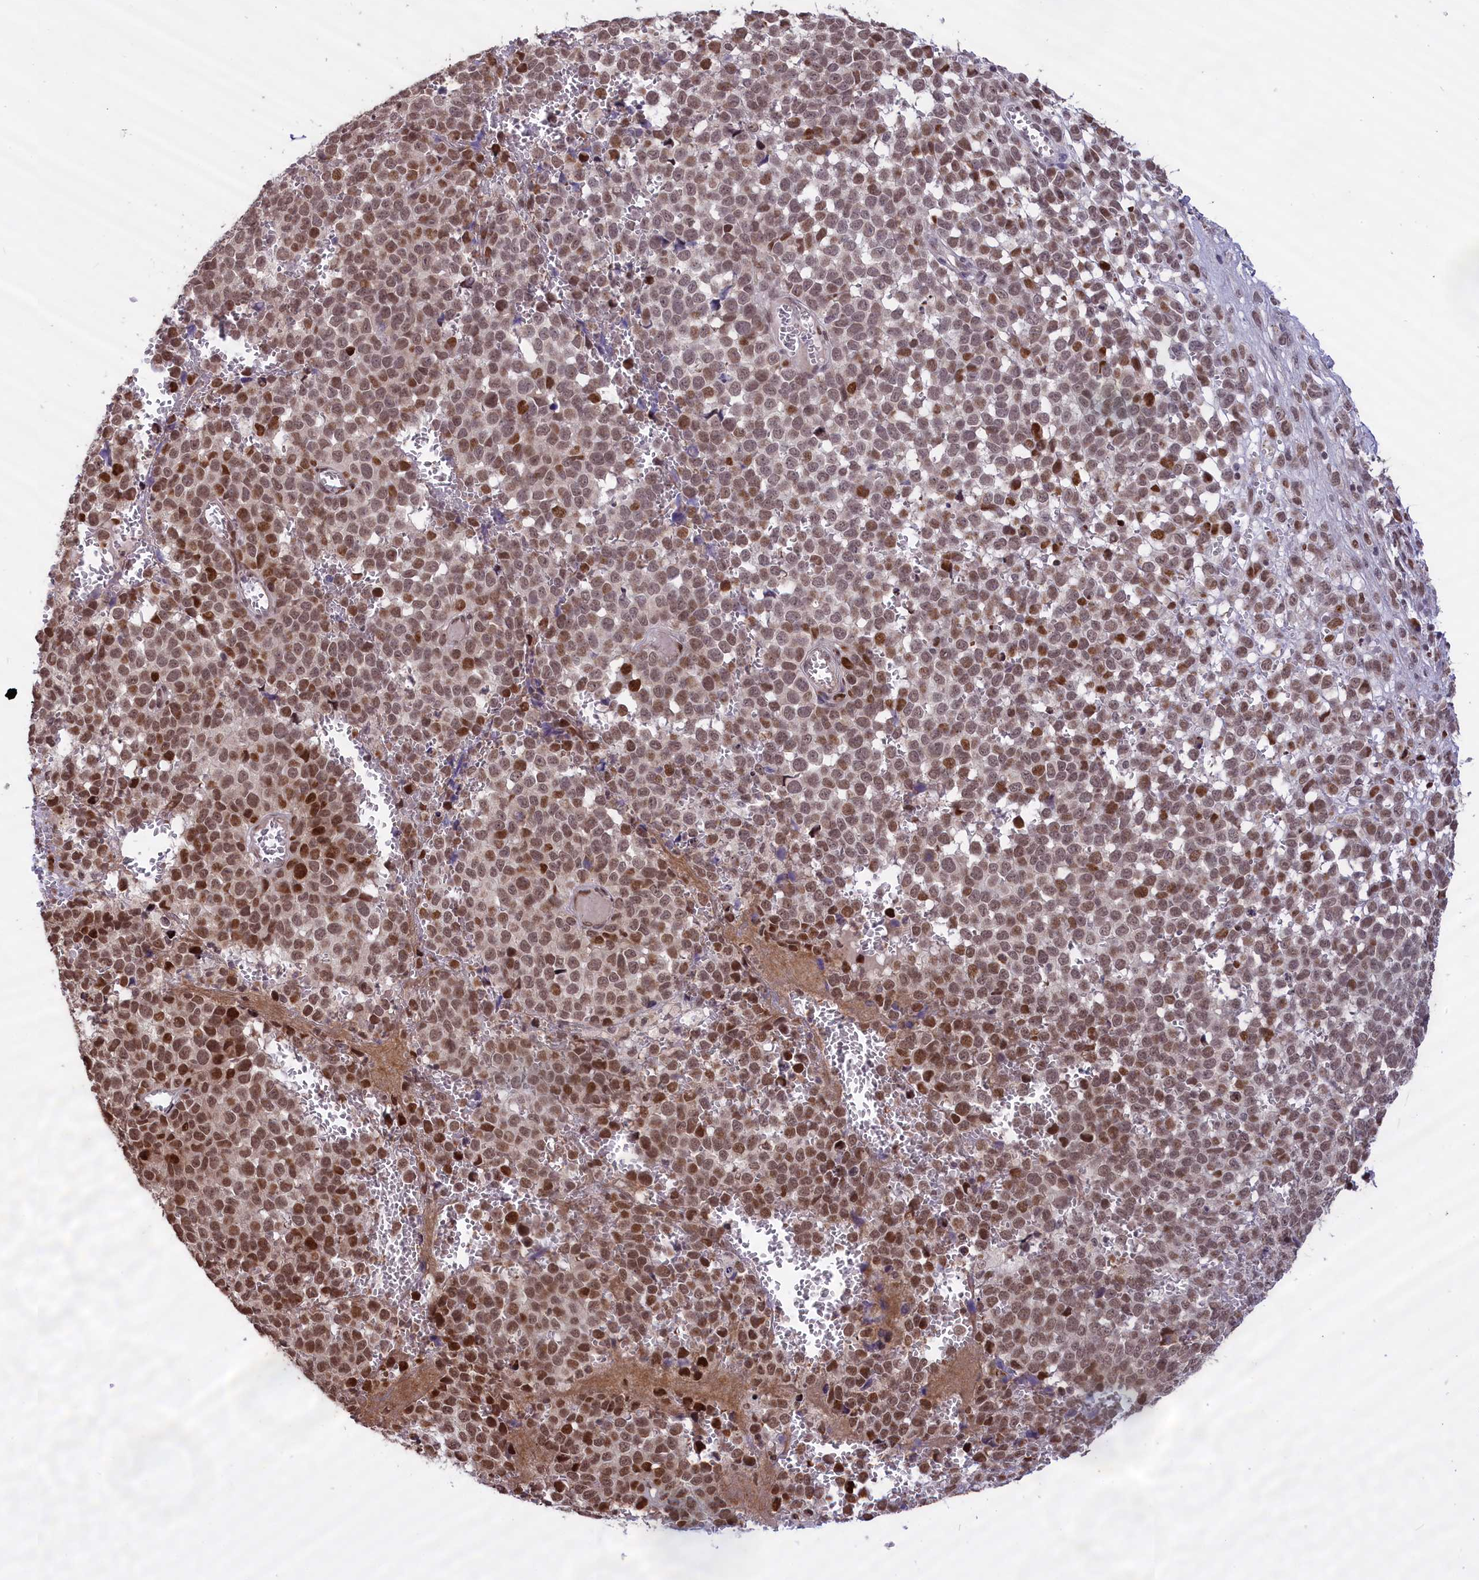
{"staining": {"intensity": "moderate", "quantity": ">75%", "location": "nuclear"}, "tissue": "melanoma", "cell_type": "Tumor cells", "image_type": "cancer", "snomed": [{"axis": "morphology", "description": "Malignant melanoma, NOS"}, {"axis": "topography", "description": "Nose, NOS"}], "caption": "Melanoma tissue shows moderate nuclear staining in approximately >75% of tumor cells", "gene": "RELB", "patient": {"sex": "female", "age": 48}}